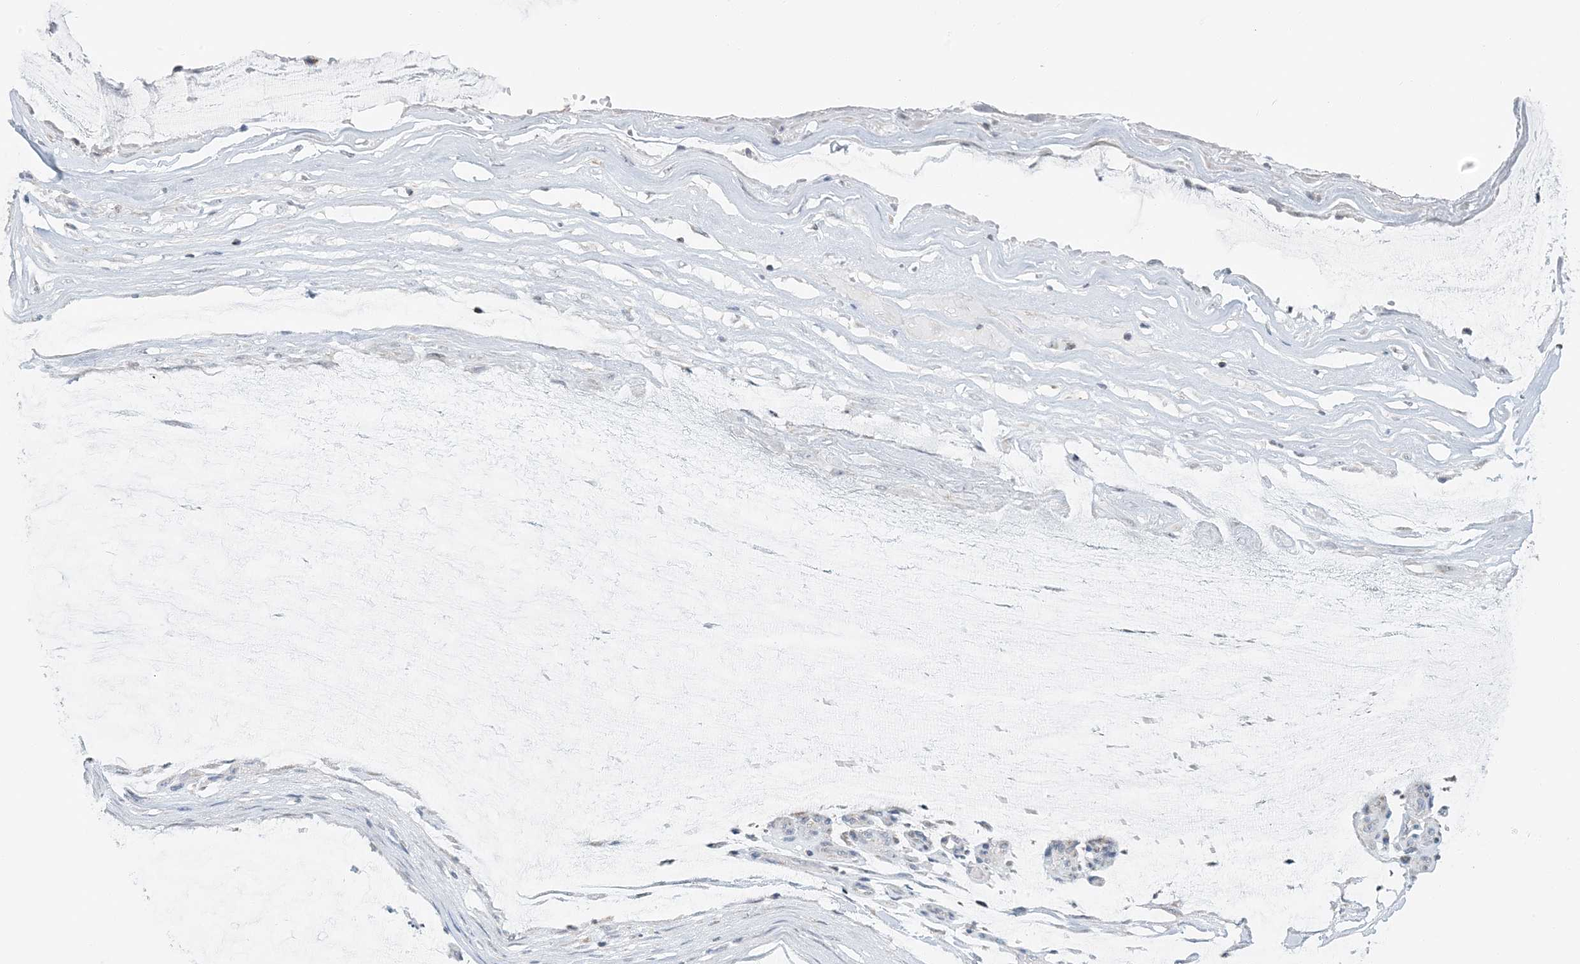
{"staining": {"intensity": "negative", "quantity": "none", "location": "none"}, "tissue": "ovarian cancer", "cell_type": "Tumor cells", "image_type": "cancer", "snomed": [{"axis": "morphology", "description": "Cystadenocarcinoma, mucinous, NOS"}, {"axis": "topography", "description": "Ovary"}], "caption": "DAB immunohistochemical staining of ovarian mucinous cystadenocarcinoma shows no significant staining in tumor cells.", "gene": "BDH1", "patient": {"sex": "female", "age": 39}}